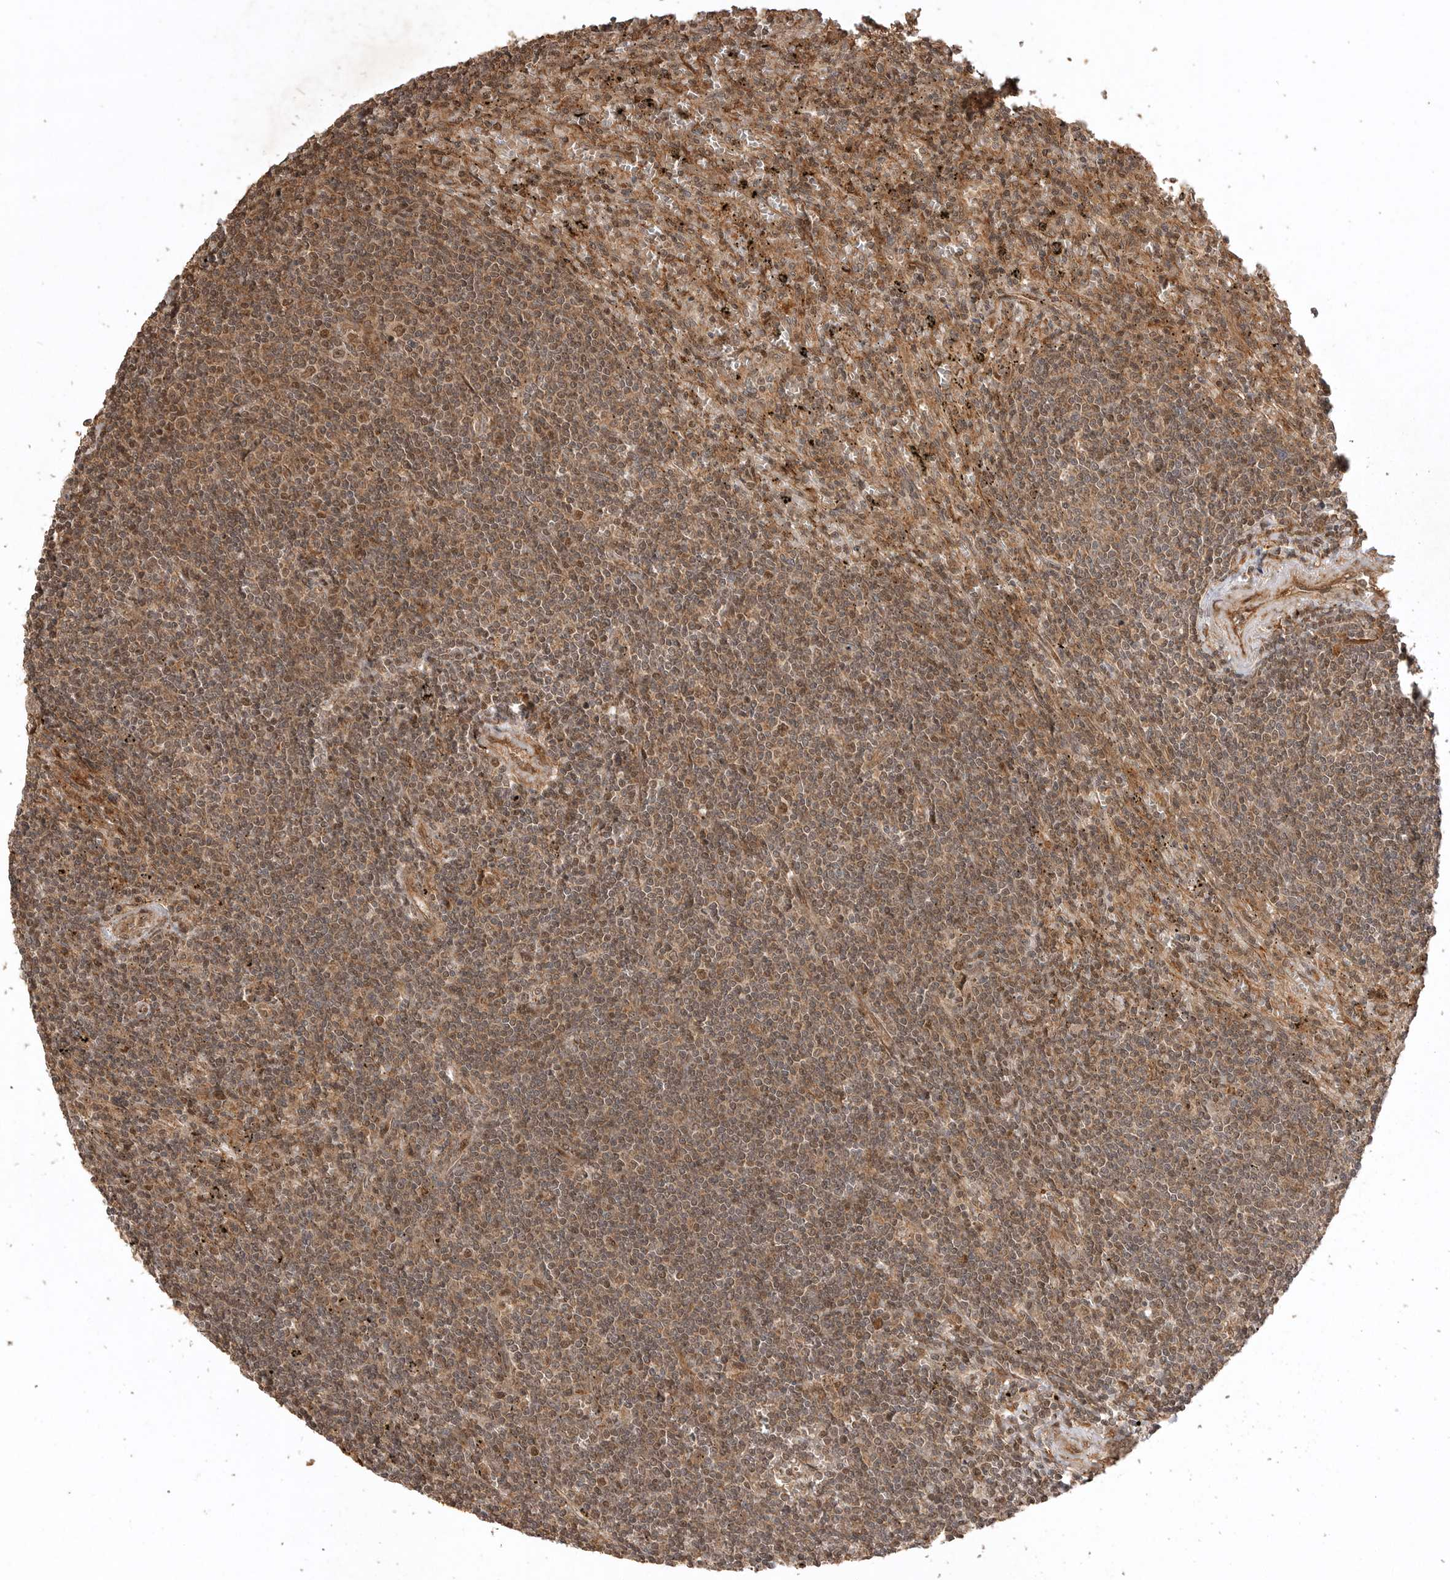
{"staining": {"intensity": "moderate", "quantity": ">75%", "location": "cytoplasmic/membranous,nuclear"}, "tissue": "lymphoma", "cell_type": "Tumor cells", "image_type": "cancer", "snomed": [{"axis": "morphology", "description": "Malignant lymphoma, non-Hodgkin's type, Low grade"}, {"axis": "topography", "description": "Spleen"}], "caption": "Protein expression analysis of lymphoma shows moderate cytoplasmic/membranous and nuclear expression in about >75% of tumor cells.", "gene": "BOC", "patient": {"sex": "male", "age": 76}}